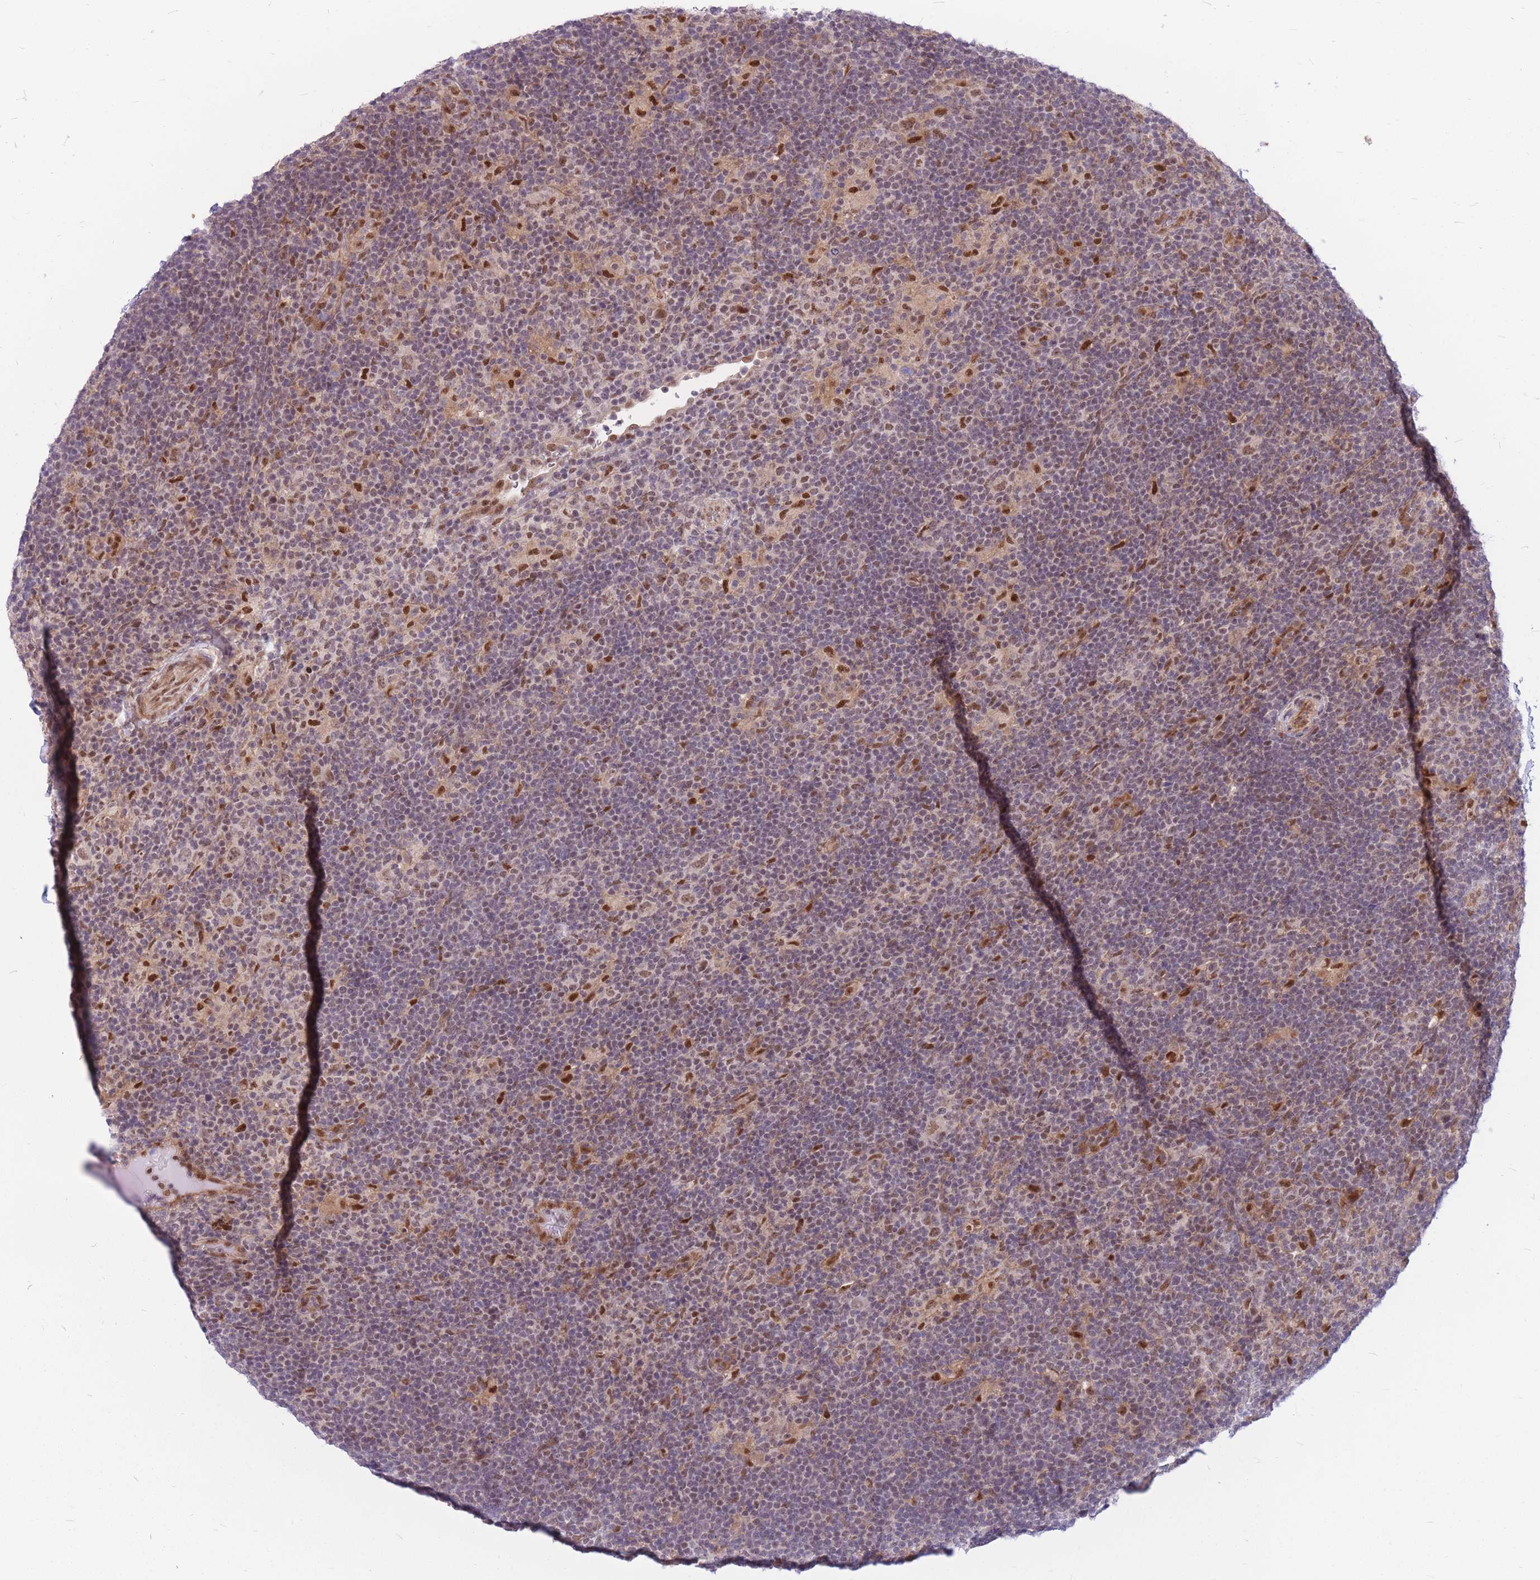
{"staining": {"intensity": "moderate", "quantity": ">75%", "location": "nuclear"}, "tissue": "lymphoma", "cell_type": "Tumor cells", "image_type": "cancer", "snomed": [{"axis": "morphology", "description": "Hodgkin's disease, NOS"}, {"axis": "topography", "description": "Lymph node"}], "caption": "Brown immunohistochemical staining in Hodgkin's disease demonstrates moderate nuclear expression in approximately >75% of tumor cells.", "gene": "ERCC2", "patient": {"sex": "female", "age": 57}}